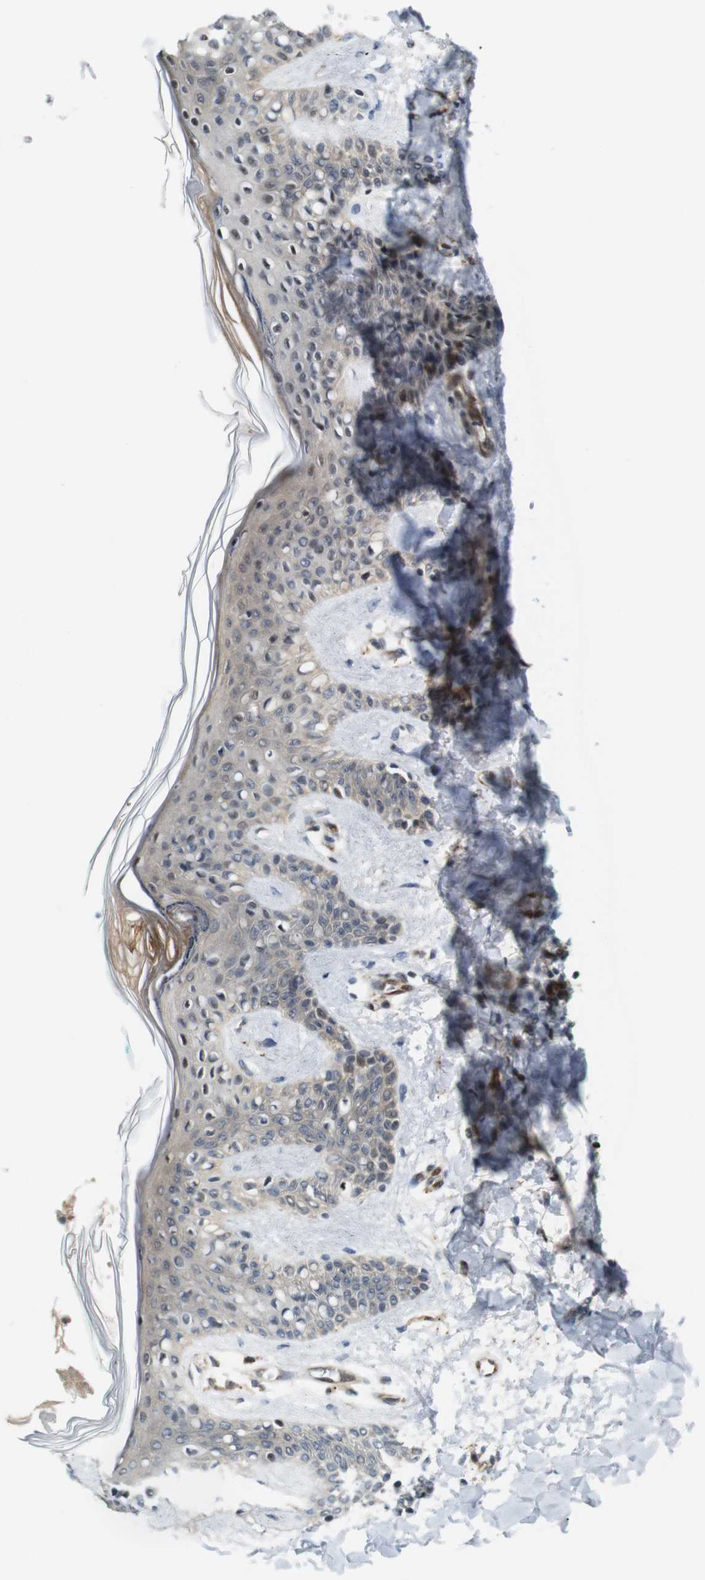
{"staining": {"intensity": "moderate", "quantity": ">75%", "location": "cytoplasmic/membranous"}, "tissue": "skin", "cell_type": "Fibroblasts", "image_type": "normal", "snomed": [{"axis": "morphology", "description": "Normal tissue, NOS"}, {"axis": "topography", "description": "Skin"}], "caption": "An immunohistochemistry (IHC) image of unremarkable tissue is shown. Protein staining in brown shows moderate cytoplasmic/membranous positivity in skin within fibroblasts. Nuclei are stained in blue.", "gene": "LXN", "patient": {"sex": "male", "age": 16}}